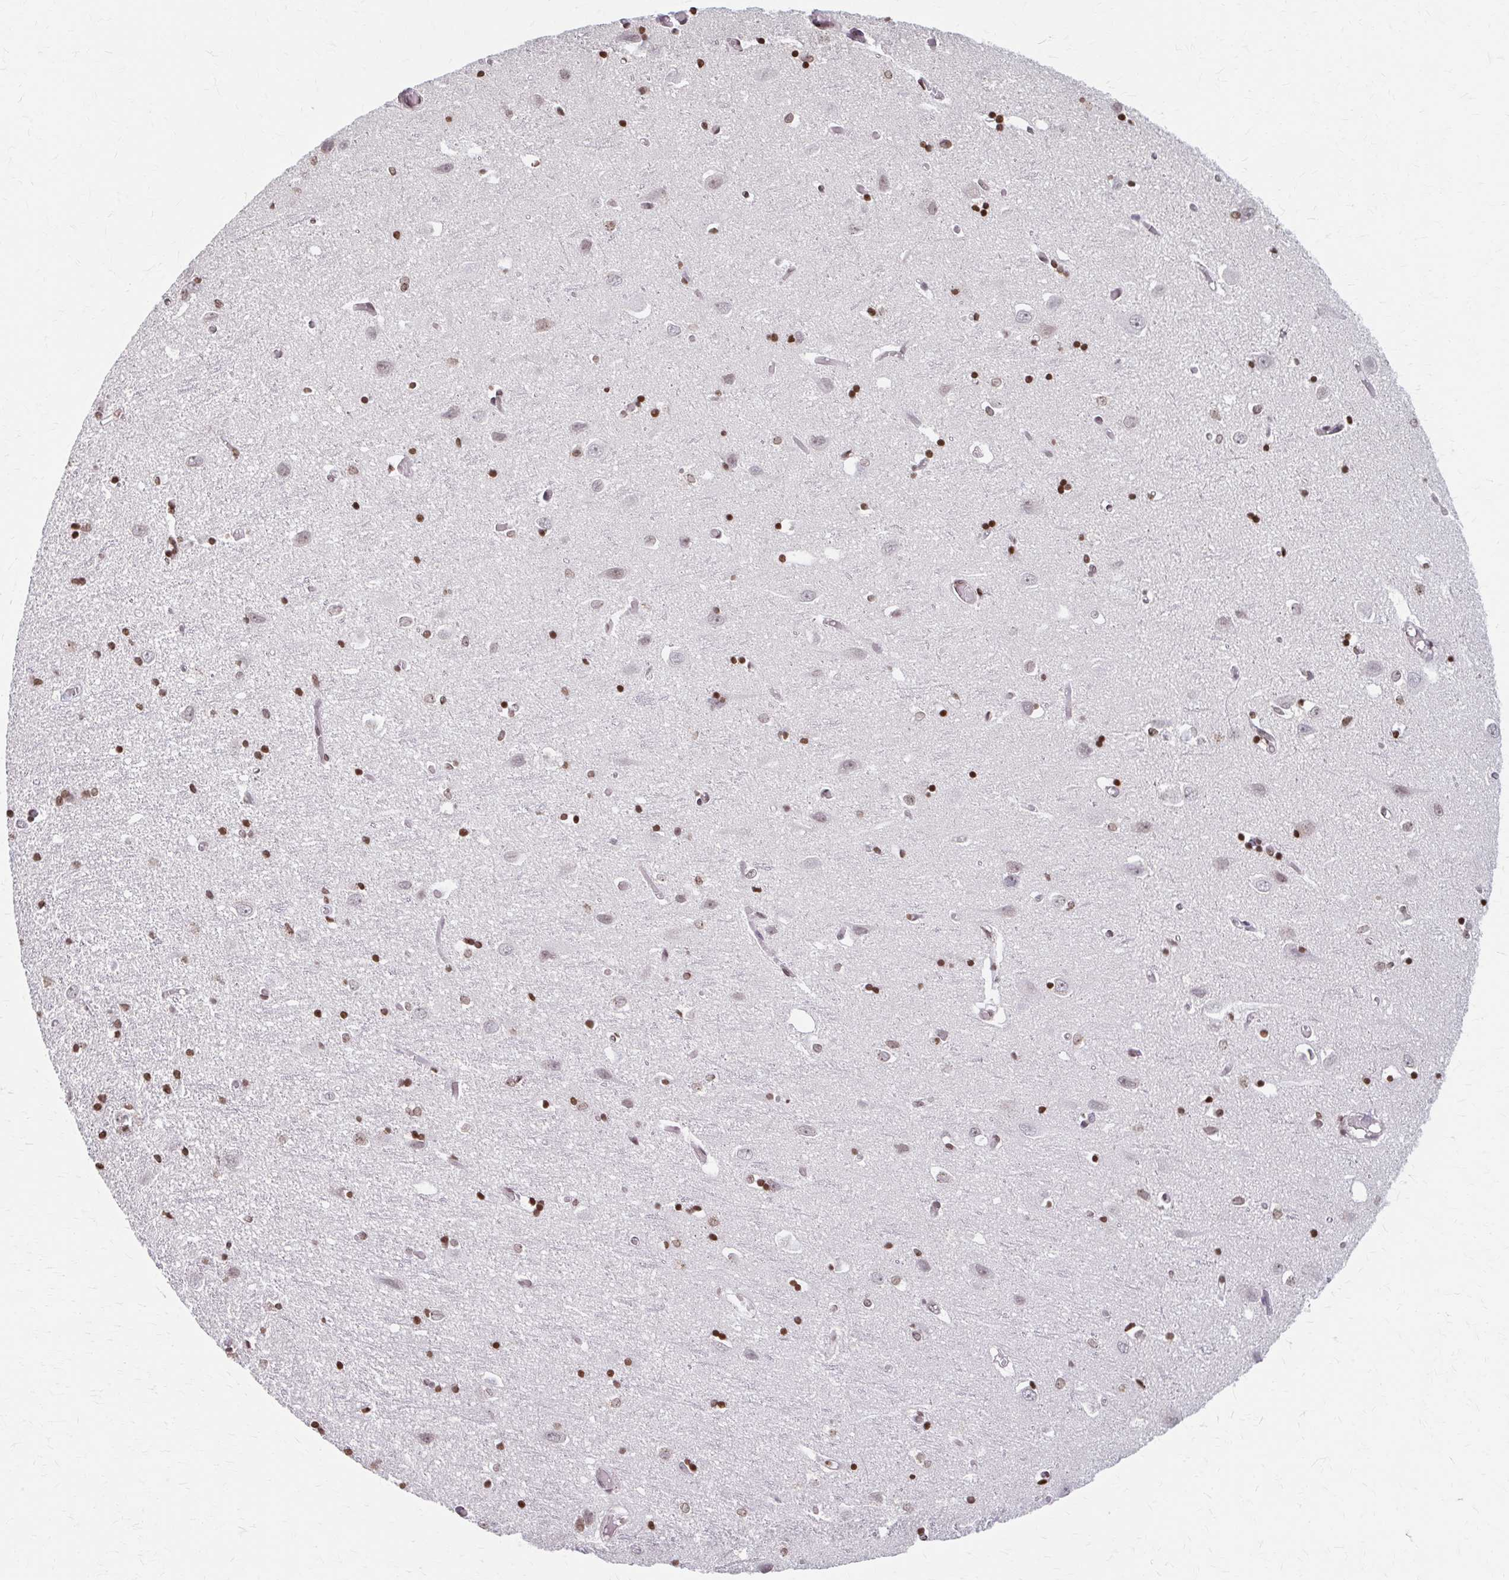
{"staining": {"intensity": "moderate", "quantity": "25%-75%", "location": "nuclear"}, "tissue": "cerebral cortex", "cell_type": "Endothelial cells", "image_type": "normal", "snomed": [{"axis": "morphology", "description": "Normal tissue, NOS"}, {"axis": "topography", "description": "Cerebral cortex"}], "caption": "Protein staining of unremarkable cerebral cortex shows moderate nuclear staining in about 25%-75% of endothelial cells.", "gene": "ORC3", "patient": {"sex": "male", "age": 70}}